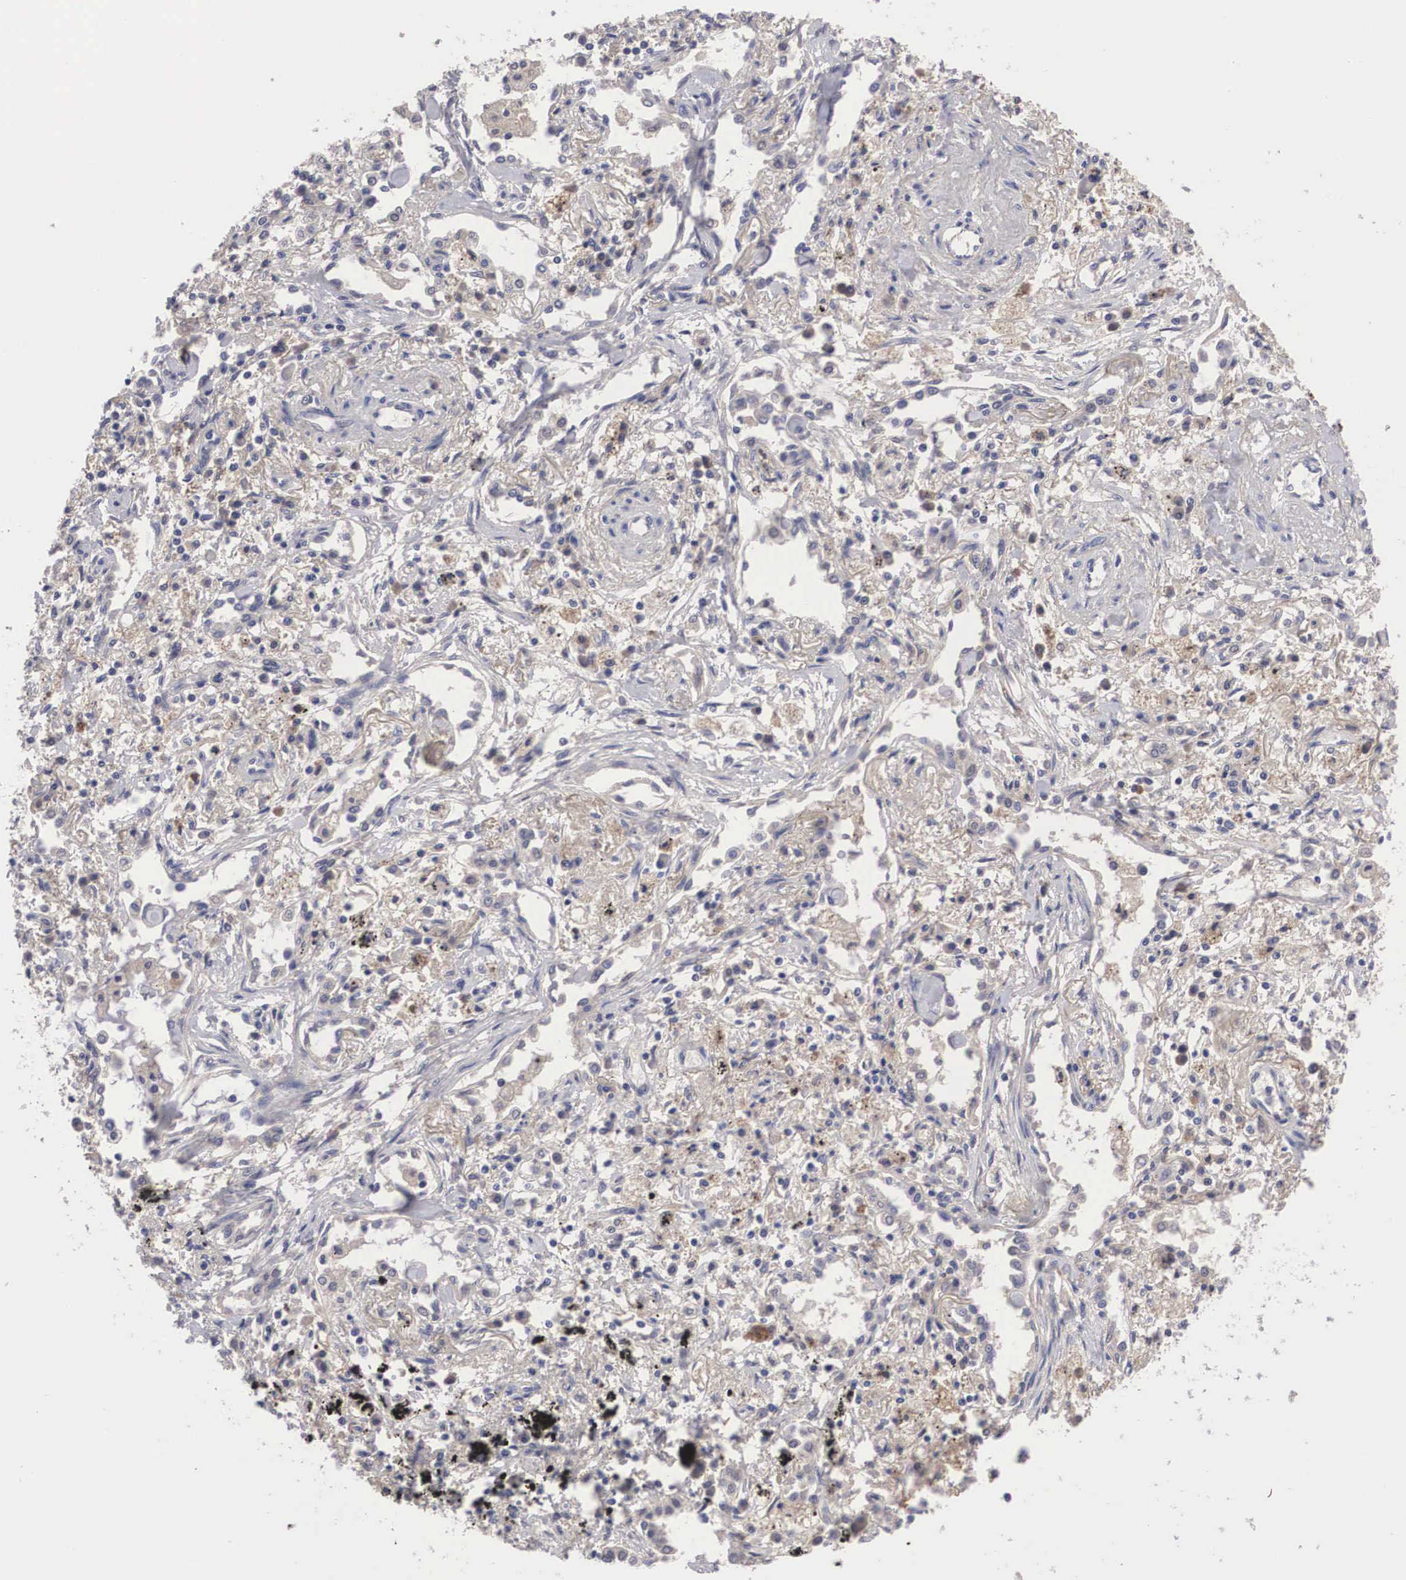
{"staining": {"intensity": "negative", "quantity": "none", "location": "none"}, "tissue": "lung cancer", "cell_type": "Tumor cells", "image_type": "cancer", "snomed": [{"axis": "morphology", "description": "Adenocarcinoma, NOS"}, {"axis": "topography", "description": "Lung"}], "caption": "An IHC micrograph of lung cancer is shown. There is no staining in tumor cells of lung cancer. The staining is performed using DAB brown chromogen with nuclei counter-stained in using hematoxylin.", "gene": "ABHD4", "patient": {"sex": "male", "age": 60}}